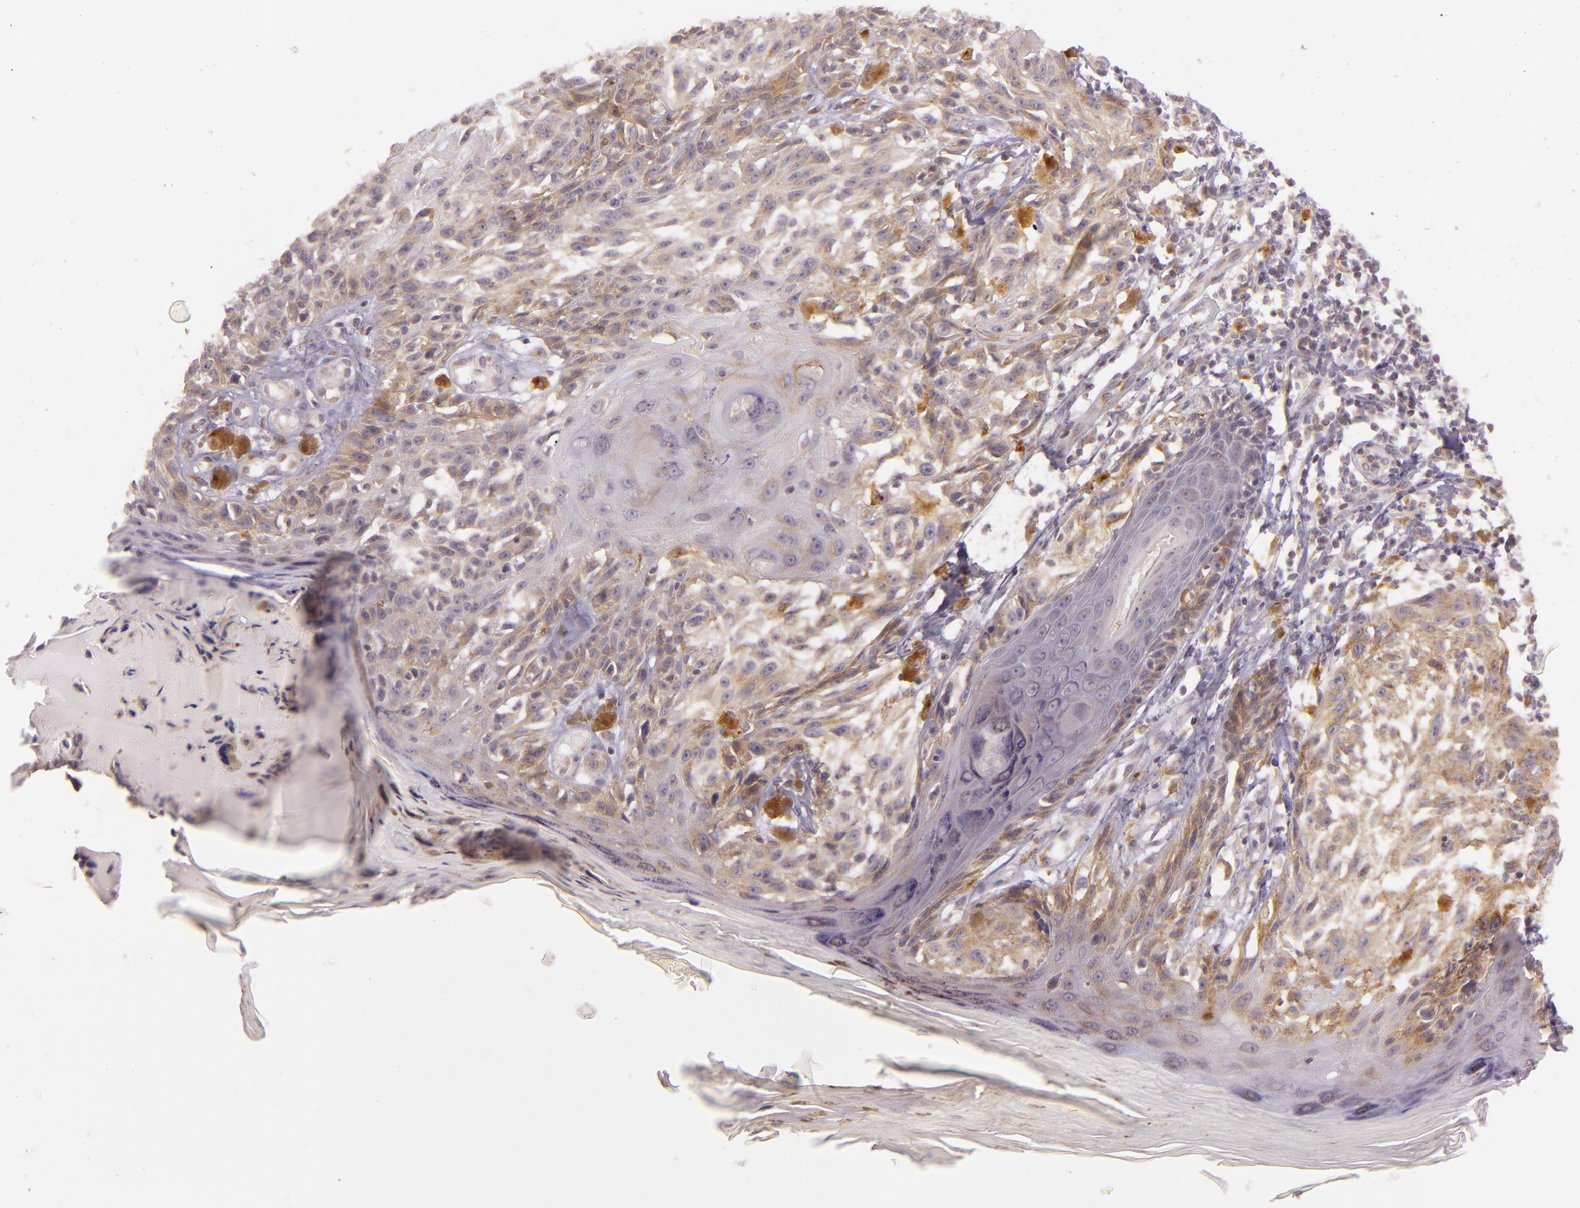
{"staining": {"intensity": "moderate", "quantity": ">75%", "location": "cytoplasmic/membranous"}, "tissue": "melanoma", "cell_type": "Tumor cells", "image_type": "cancer", "snomed": [{"axis": "morphology", "description": "Malignant melanoma, NOS"}, {"axis": "topography", "description": "Skin"}], "caption": "Human malignant melanoma stained for a protein (brown) displays moderate cytoplasmic/membranous positive positivity in about >75% of tumor cells.", "gene": "LGMN", "patient": {"sex": "female", "age": 77}}